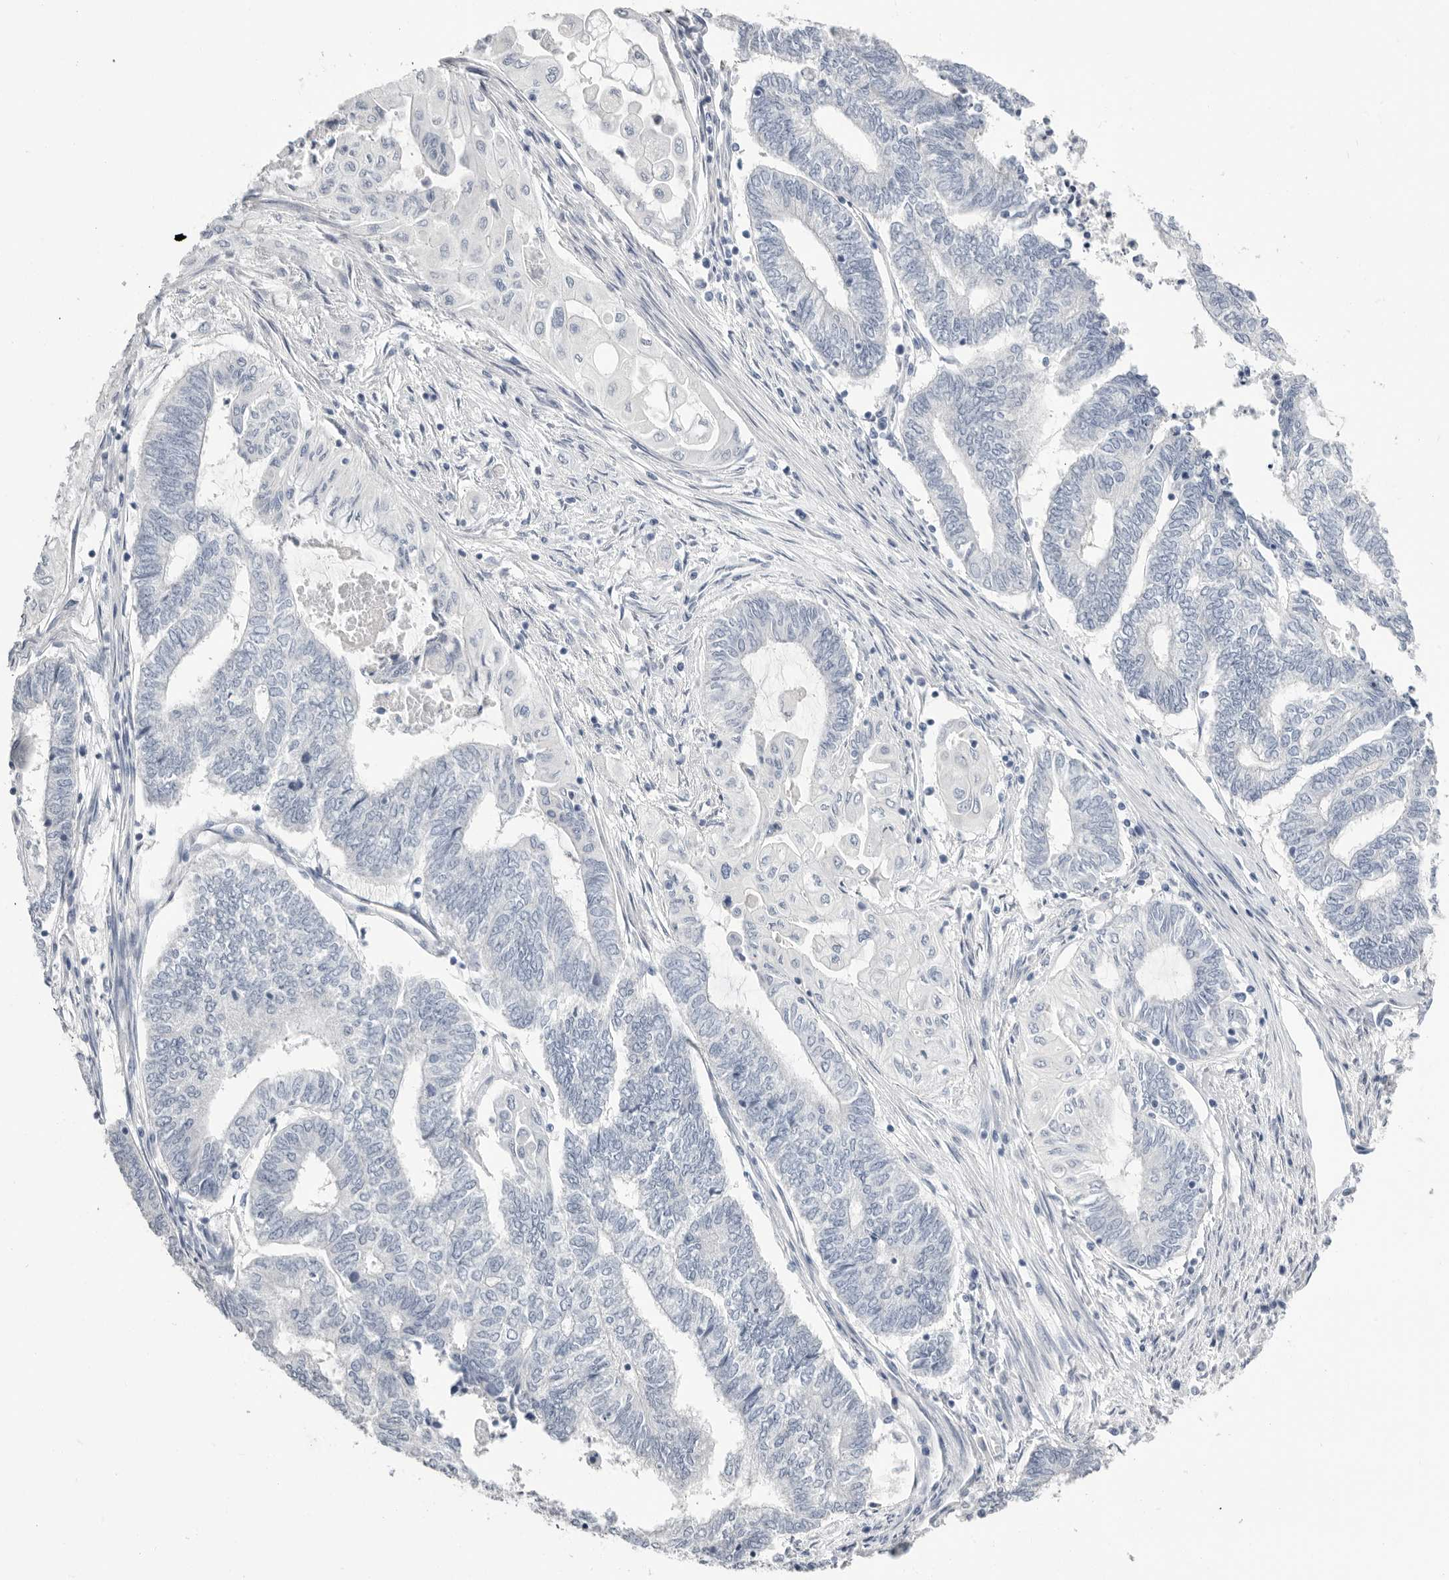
{"staining": {"intensity": "negative", "quantity": "none", "location": "none"}, "tissue": "endometrial cancer", "cell_type": "Tumor cells", "image_type": "cancer", "snomed": [{"axis": "morphology", "description": "Adenocarcinoma, NOS"}, {"axis": "topography", "description": "Uterus"}, {"axis": "topography", "description": "Endometrium"}], "caption": "Endometrial cancer (adenocarcinoma) was stained to show a protein in brown. There is no significant positivity in tumor cells. Nuclei are stained in blue.", "gene": "APOA2", "patient": {"sex": "female", "age": 70}}